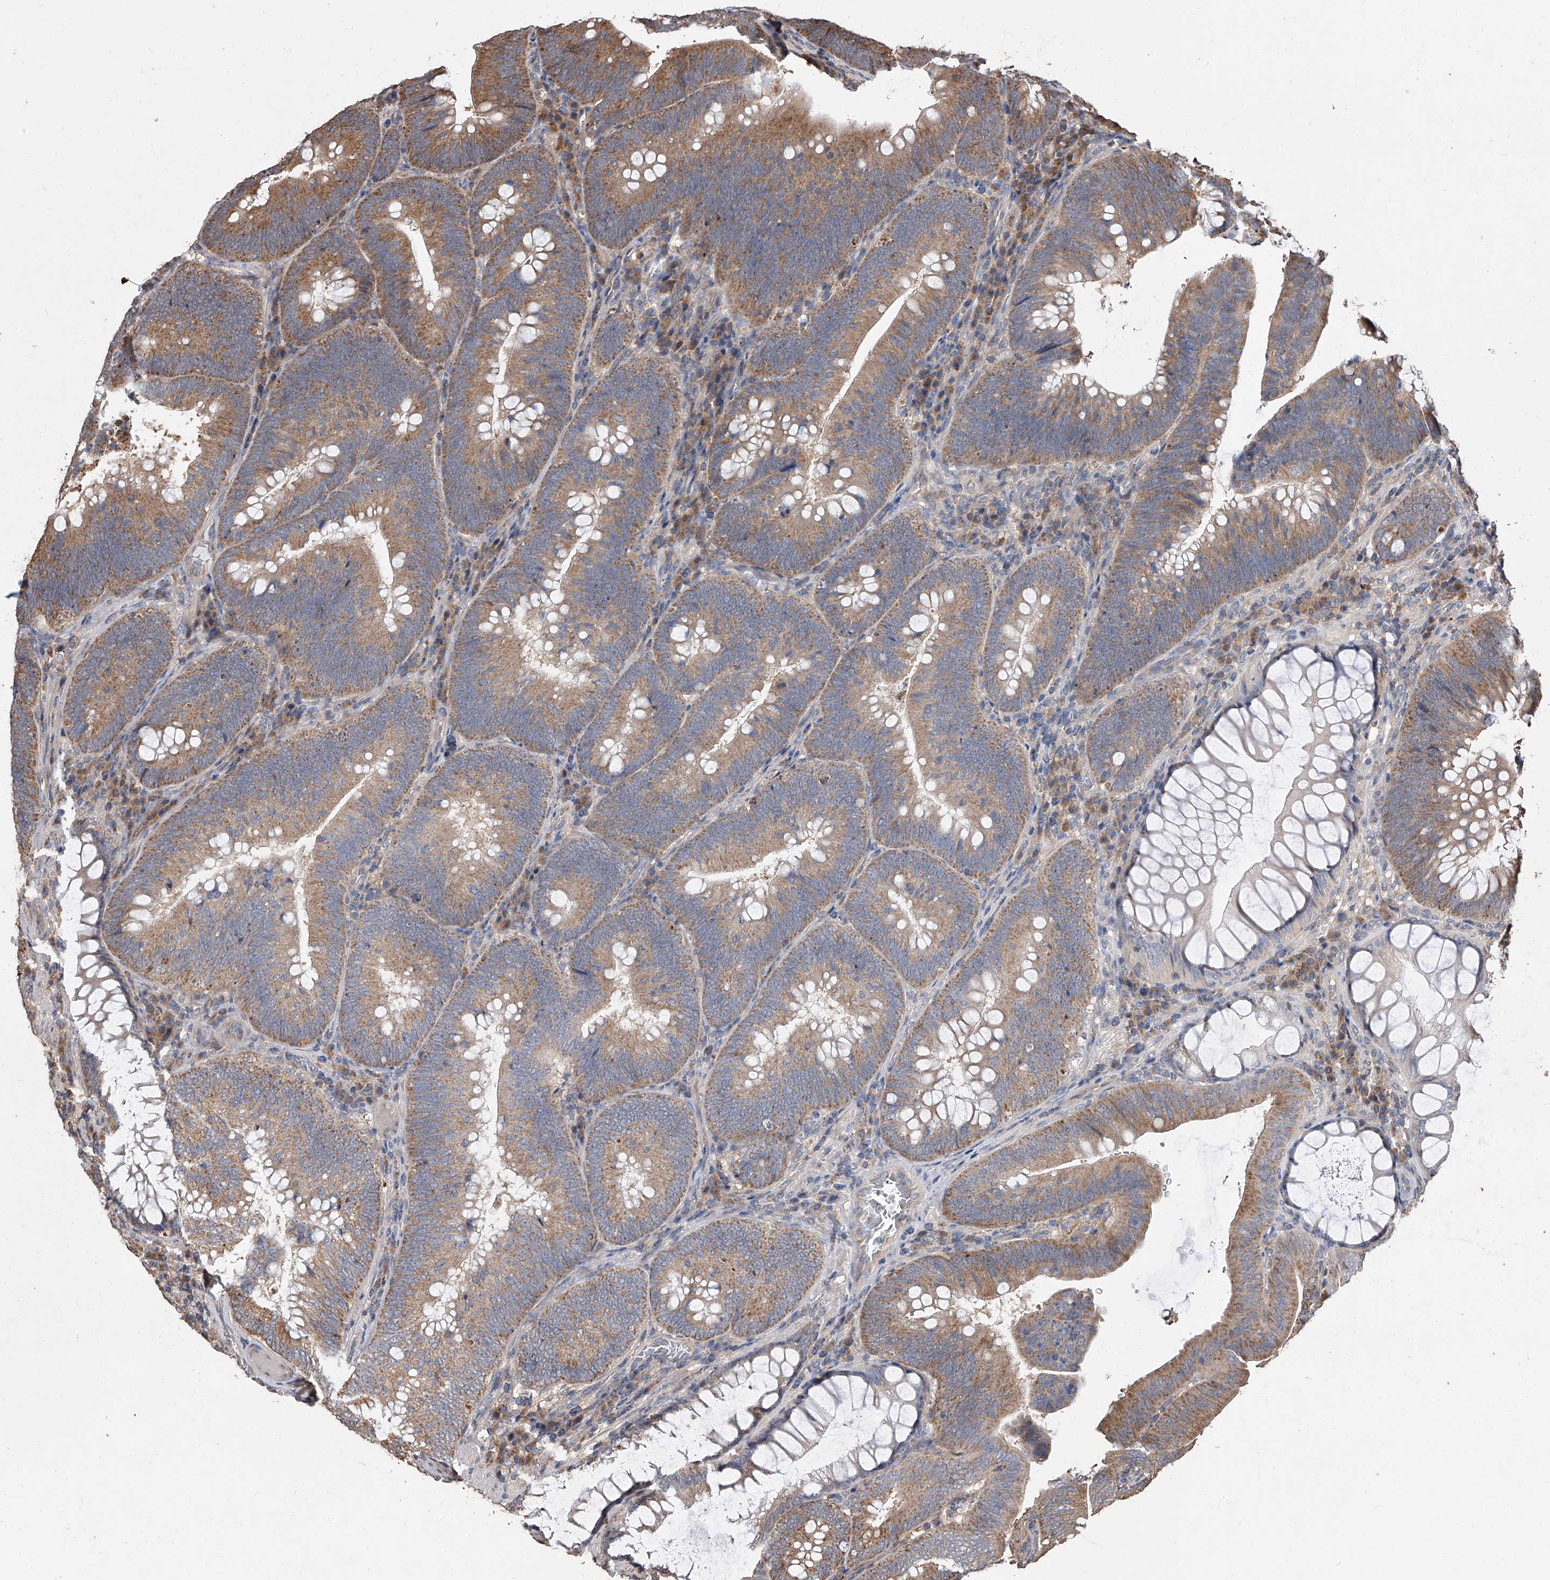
{"staining": {"intensity": "moderate", "quantity": ">75%", "location": "cytoplasmic/membranous"}, "tissue": "colorectal cancer", "cell_type": "Tumor cells", "image_type": "cancer", "snomed": [{"axis": "morphology", "description": "Normal tissue, NOS"}, {"axis": "topography", "description": "Colon"}], "caption": "Immunohistochemistry (IHC) of colorectal cancer displays medium levels of moderate cytoplasmic/membranous staining in about >75% of tumor cells.", "gene": "LTV1", "patient": {"sex": "female", "age": 82}}